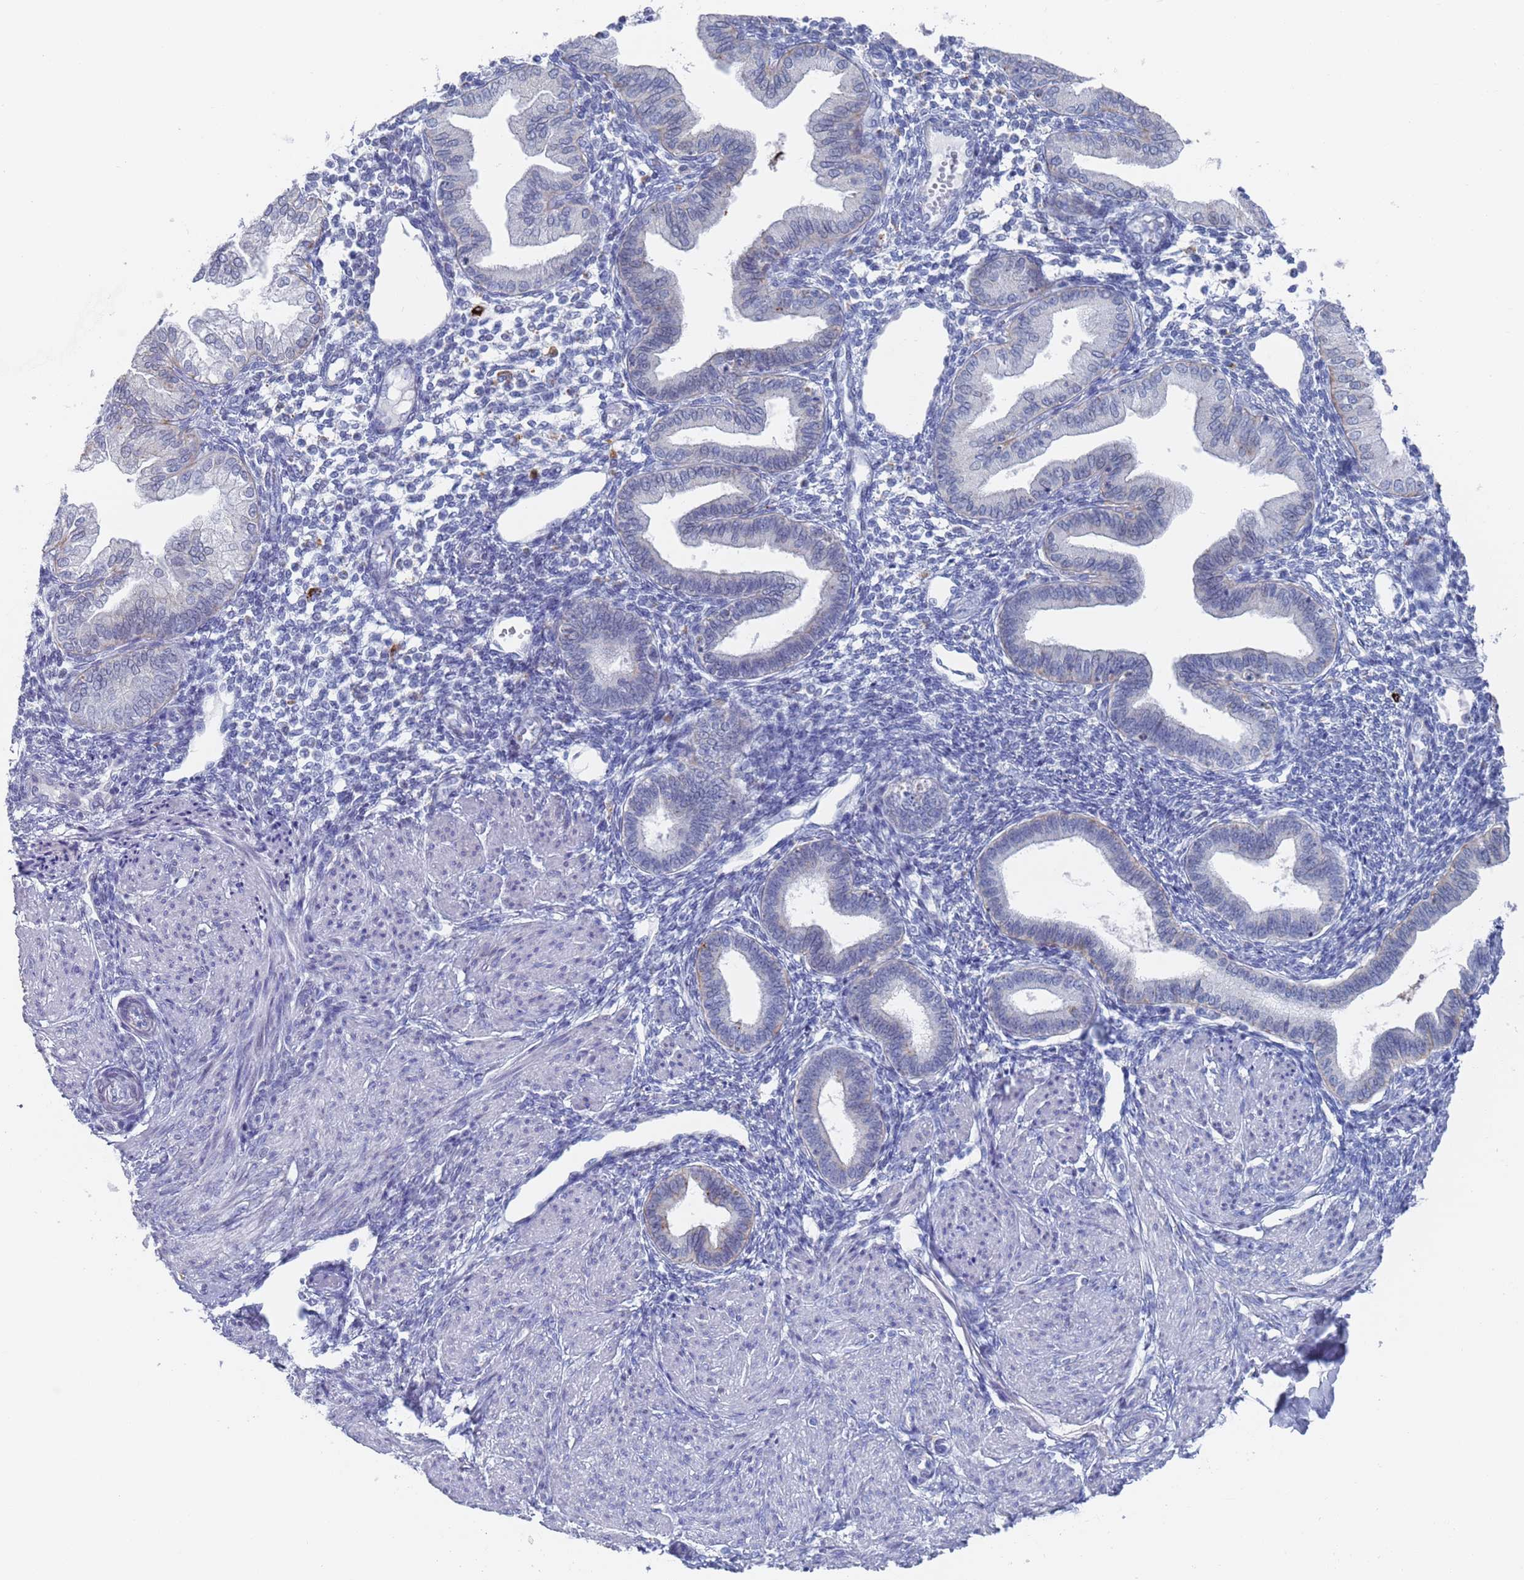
{"staining": {"intensity": "negative", "quantity": "none", "location": "none"}, "tissue": "endometrium", "cell_type": "Cells in endometrial stroma", "image_type": "normal", "snomed": [{"axis": "morphology", "description": "Normal tissue, NOS"}, {"axis": "topography", "description": "Endometrium"}], "caption": "High power microscopy histopathology image of an immunohistochemistry micrograph of unremarkable endometrium, revealing no significant positivity in cells in endometrial stroma.", "gene": "FUCA1", "patient": {"sex": "female", "age": 53}}